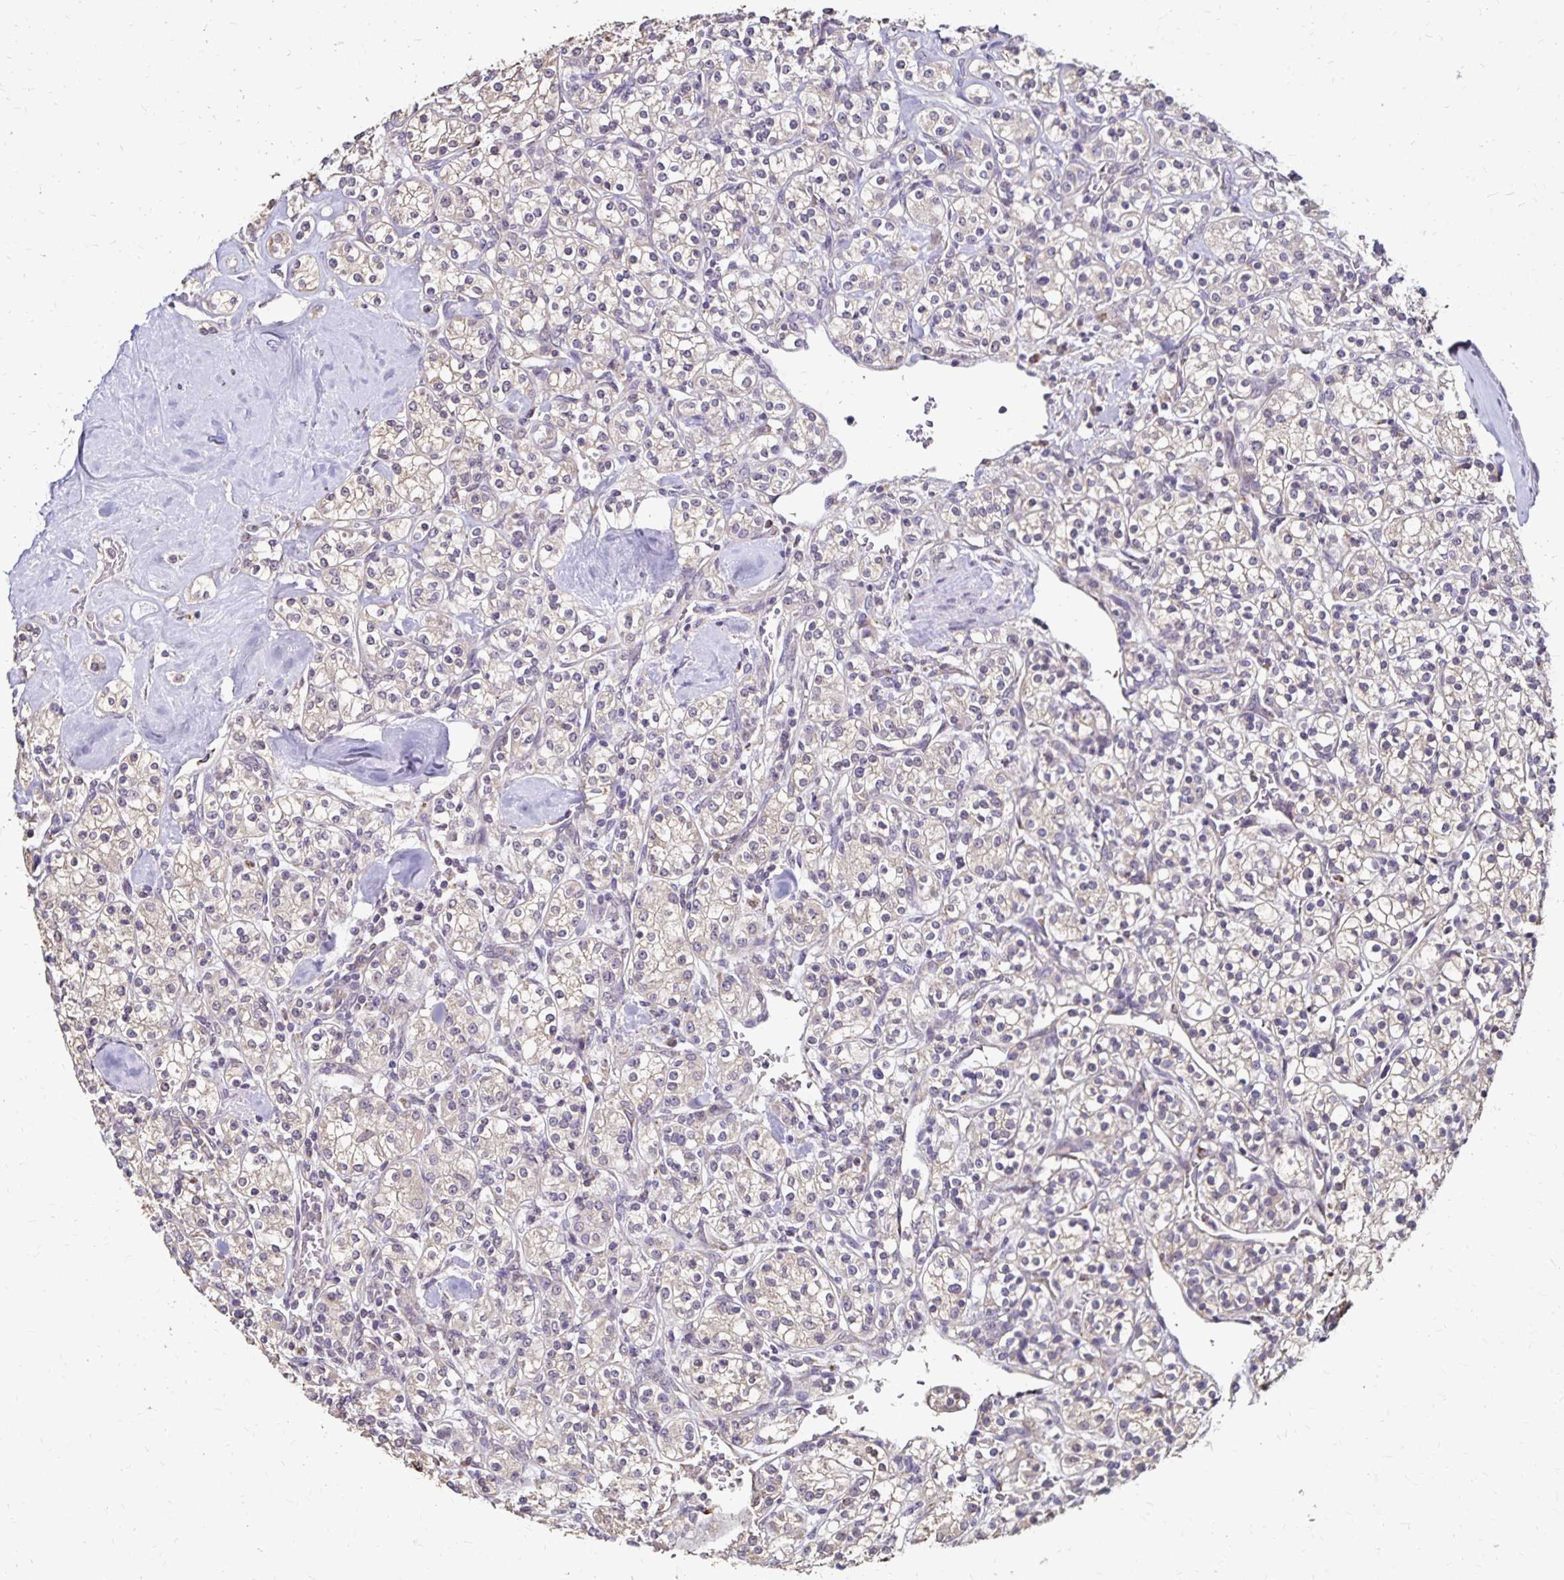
{"staining": {"intensity": "negative", "quantity": "none", "location": "none"}, "tissue": "renal cancer", "cell_type": "Tumor cells", "image_type": "cancer", "snomed": [{"axis": "morphology", "description": "Adenocarcinoma, NOS"}, {"axis": "topography", "description": "Kidney"}], "caption": "Histopathology image shows no significant protein positivity in tumor cells of renal adenocarcinoma.", "gene": "EMC10", "patient": {"sex": "male", "age": 77}}